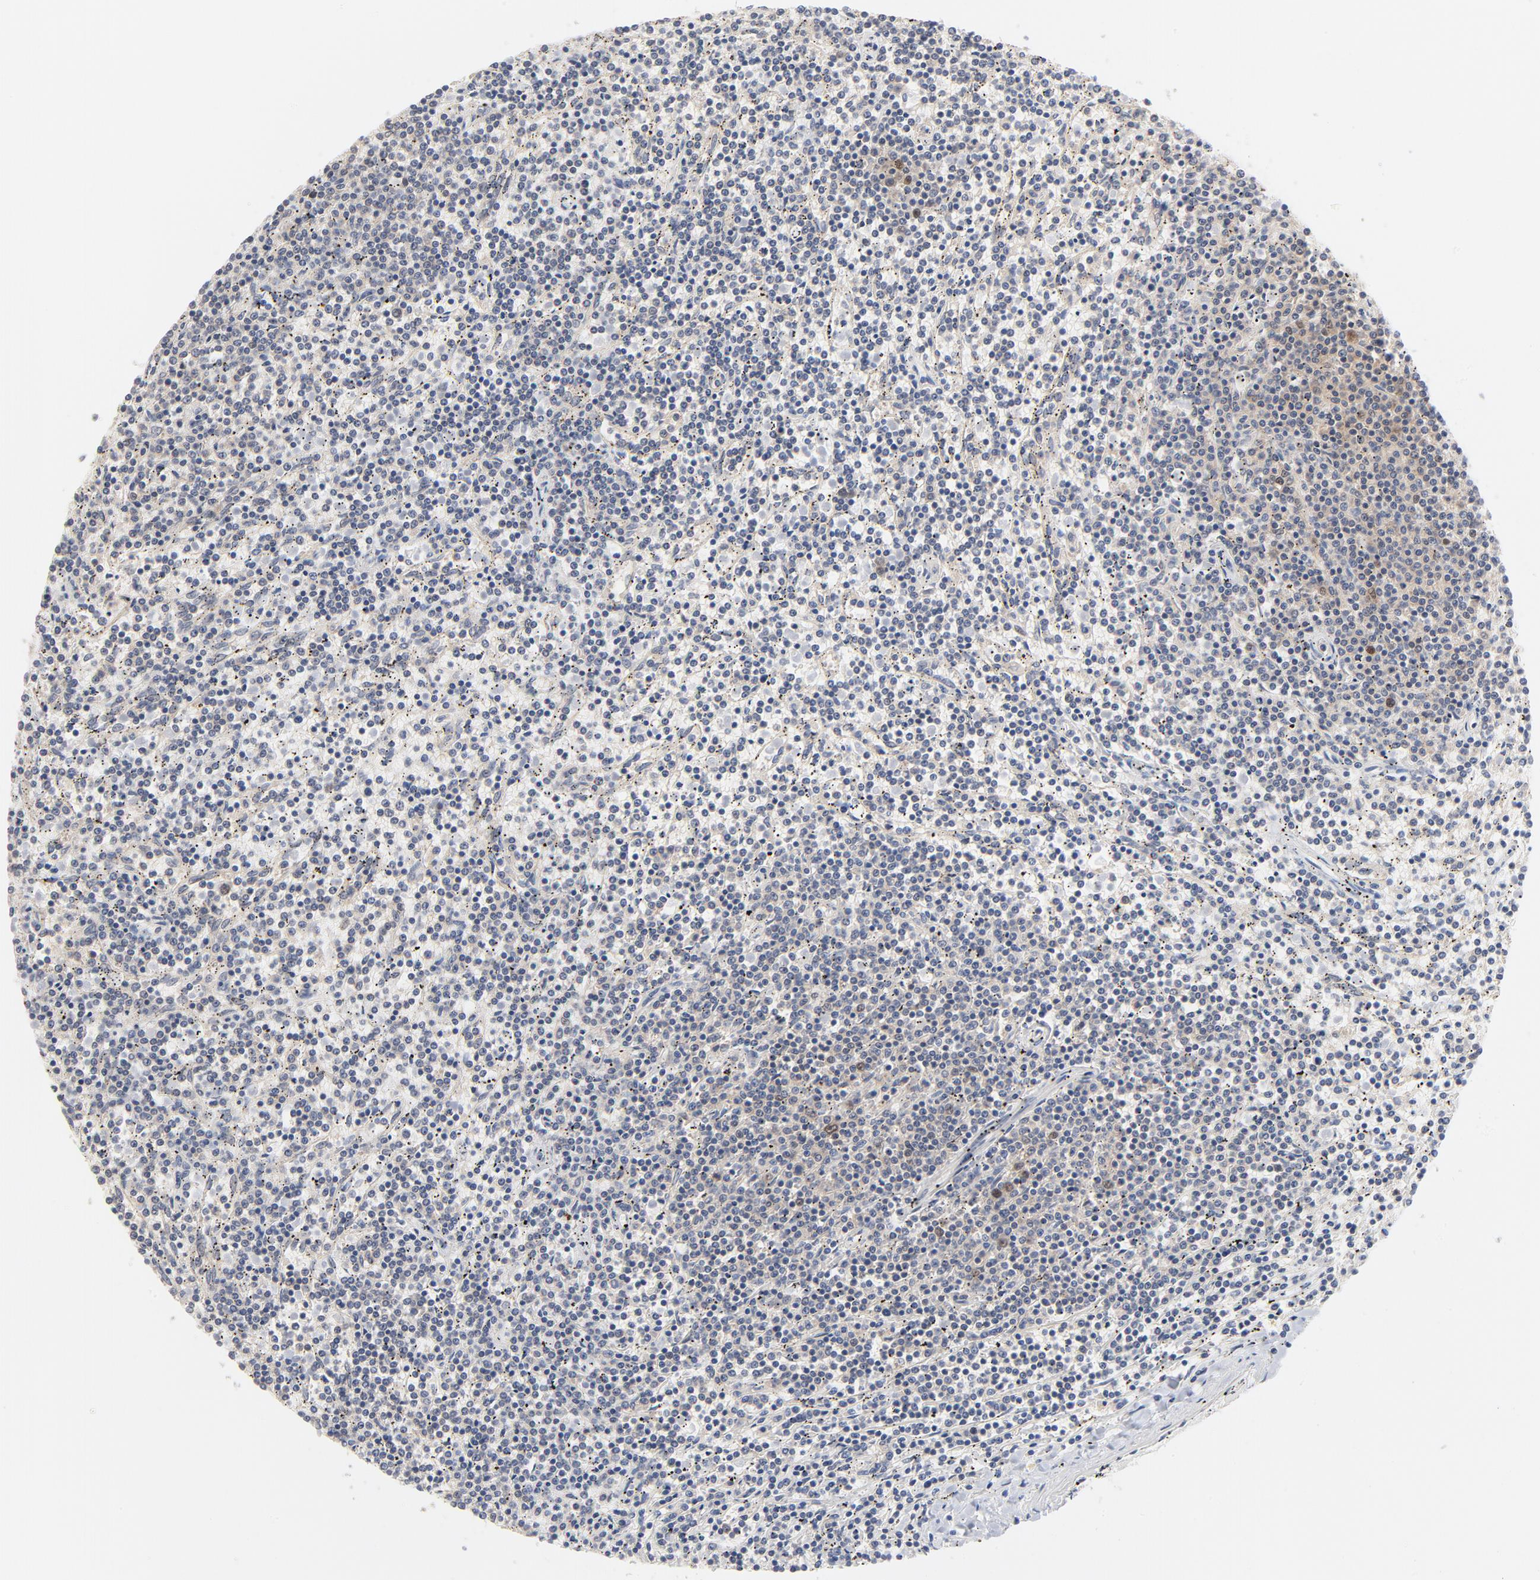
{"staining": {"intensity": "negative", "quantity": "none", "location": "none"}, "tissue": "lymphoma", "cell_type": "Tumor cells", "image_type": "cancer", "snomed": [{"axis": "morphology", "description": "Malignant lymphoma, non-Hodgkin's type, Low grade"}, {"axis": "topography", "description": "Spleen"}], "caption": "Malignant lymphoma, non-Hodgkin's type (low-grade) was stained to show a protein in brown. There is no significant positivity in tumor cells. (DAB immunohistochemistry with hematoxylin counter stain).", "gene": "UBL4A", "patient": {"sex": "female", "age": 50}}